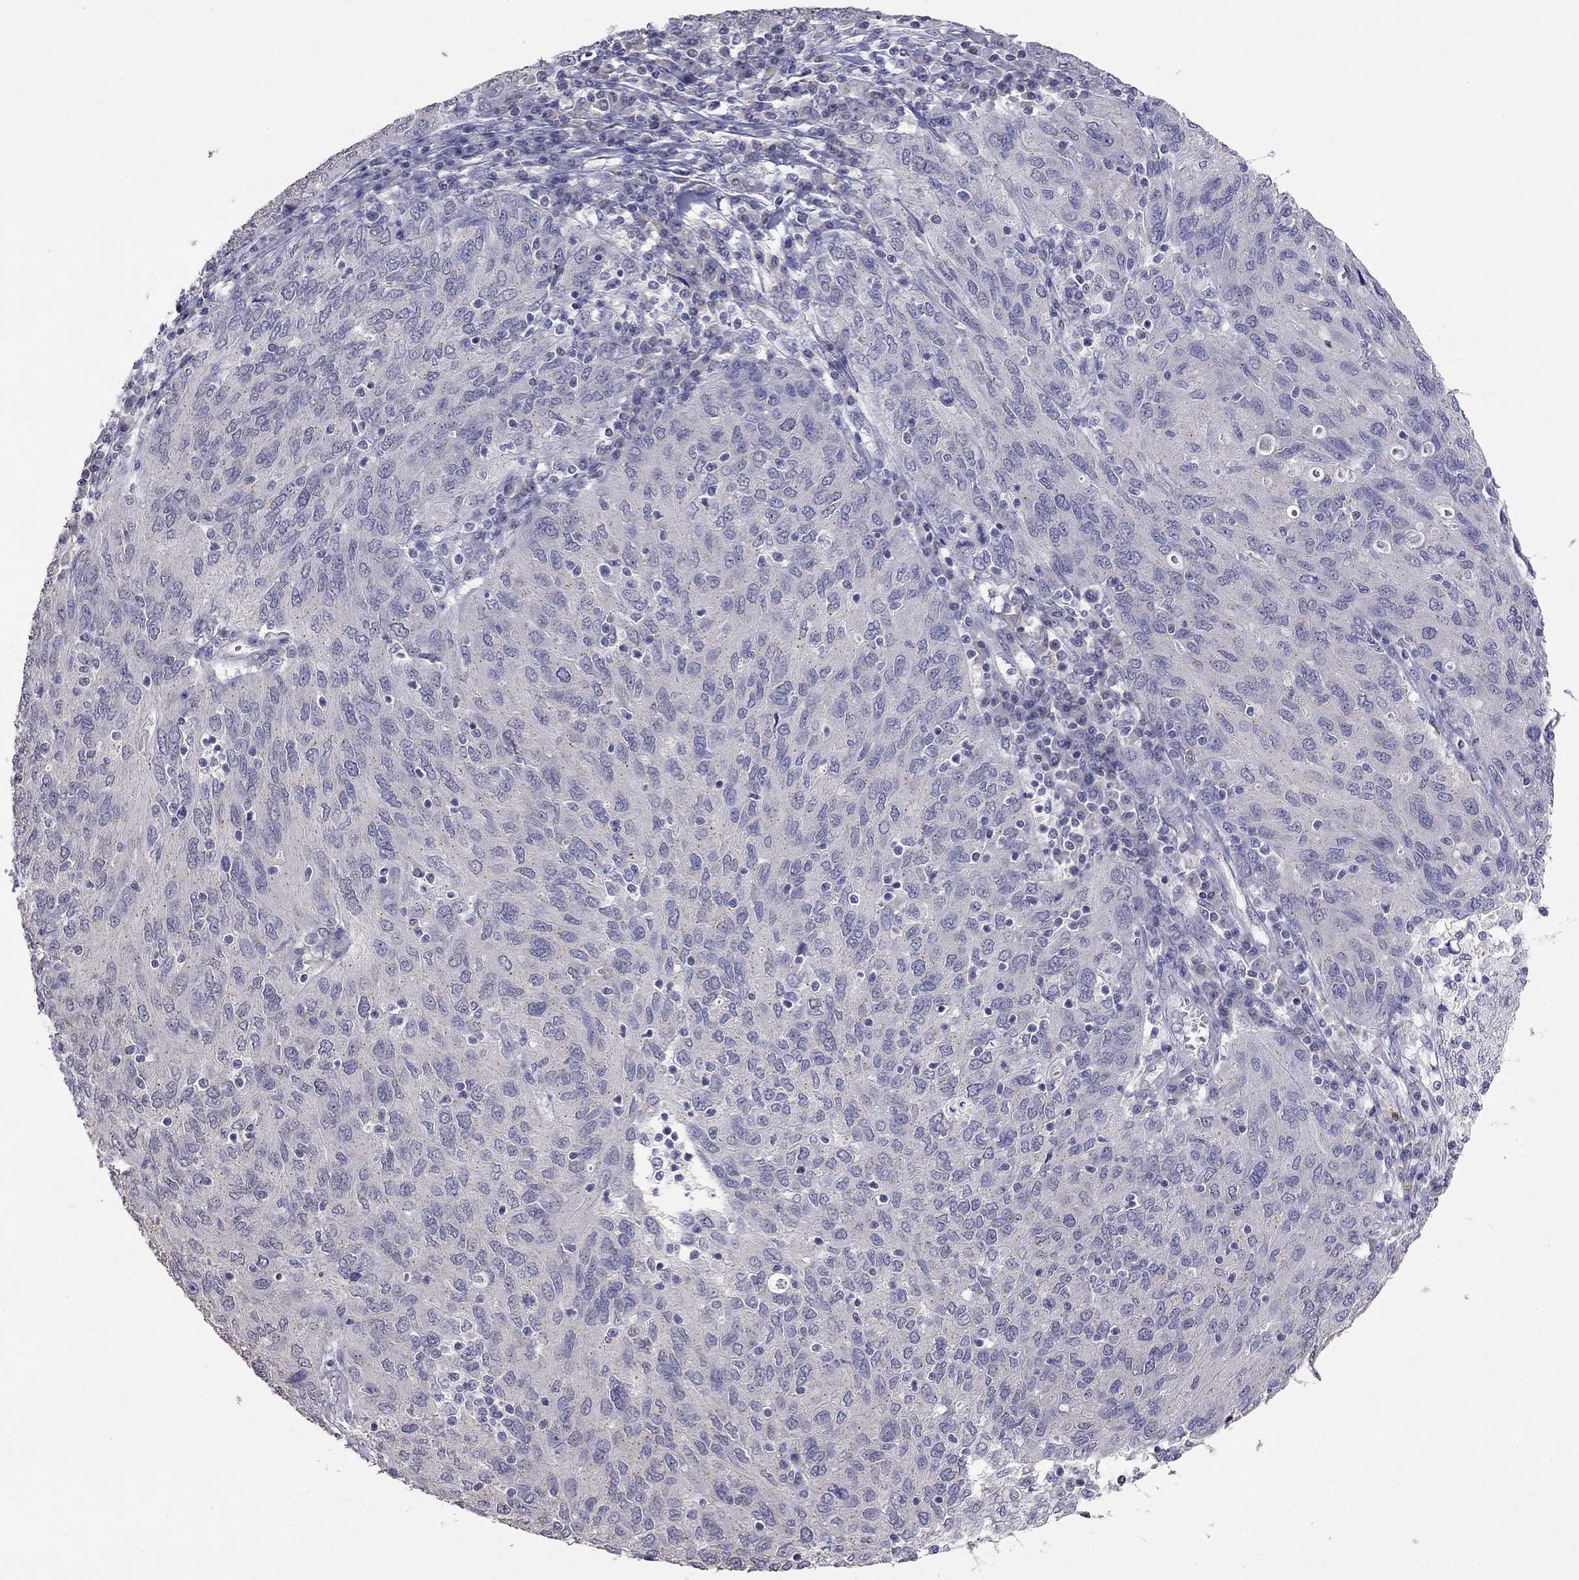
{"staining": {"intensity": "negative", "quantity": "none", "location": "none"}, "tissue": "ovarian cancer", "cell_type": "Tumor cells", "image_type": "cancer", "snomed": [{"axis": "morphology", "description": "Carcinoma, endometroid"}, {"axis": "topography", "description": "Ovary"}], "caption": "This is a photomicrograph of IHC staining of ovarian cancer, which shows no expression in tumor cells.", "gene": "WNK3", "patient": {"sex": "female", "age": 50}}